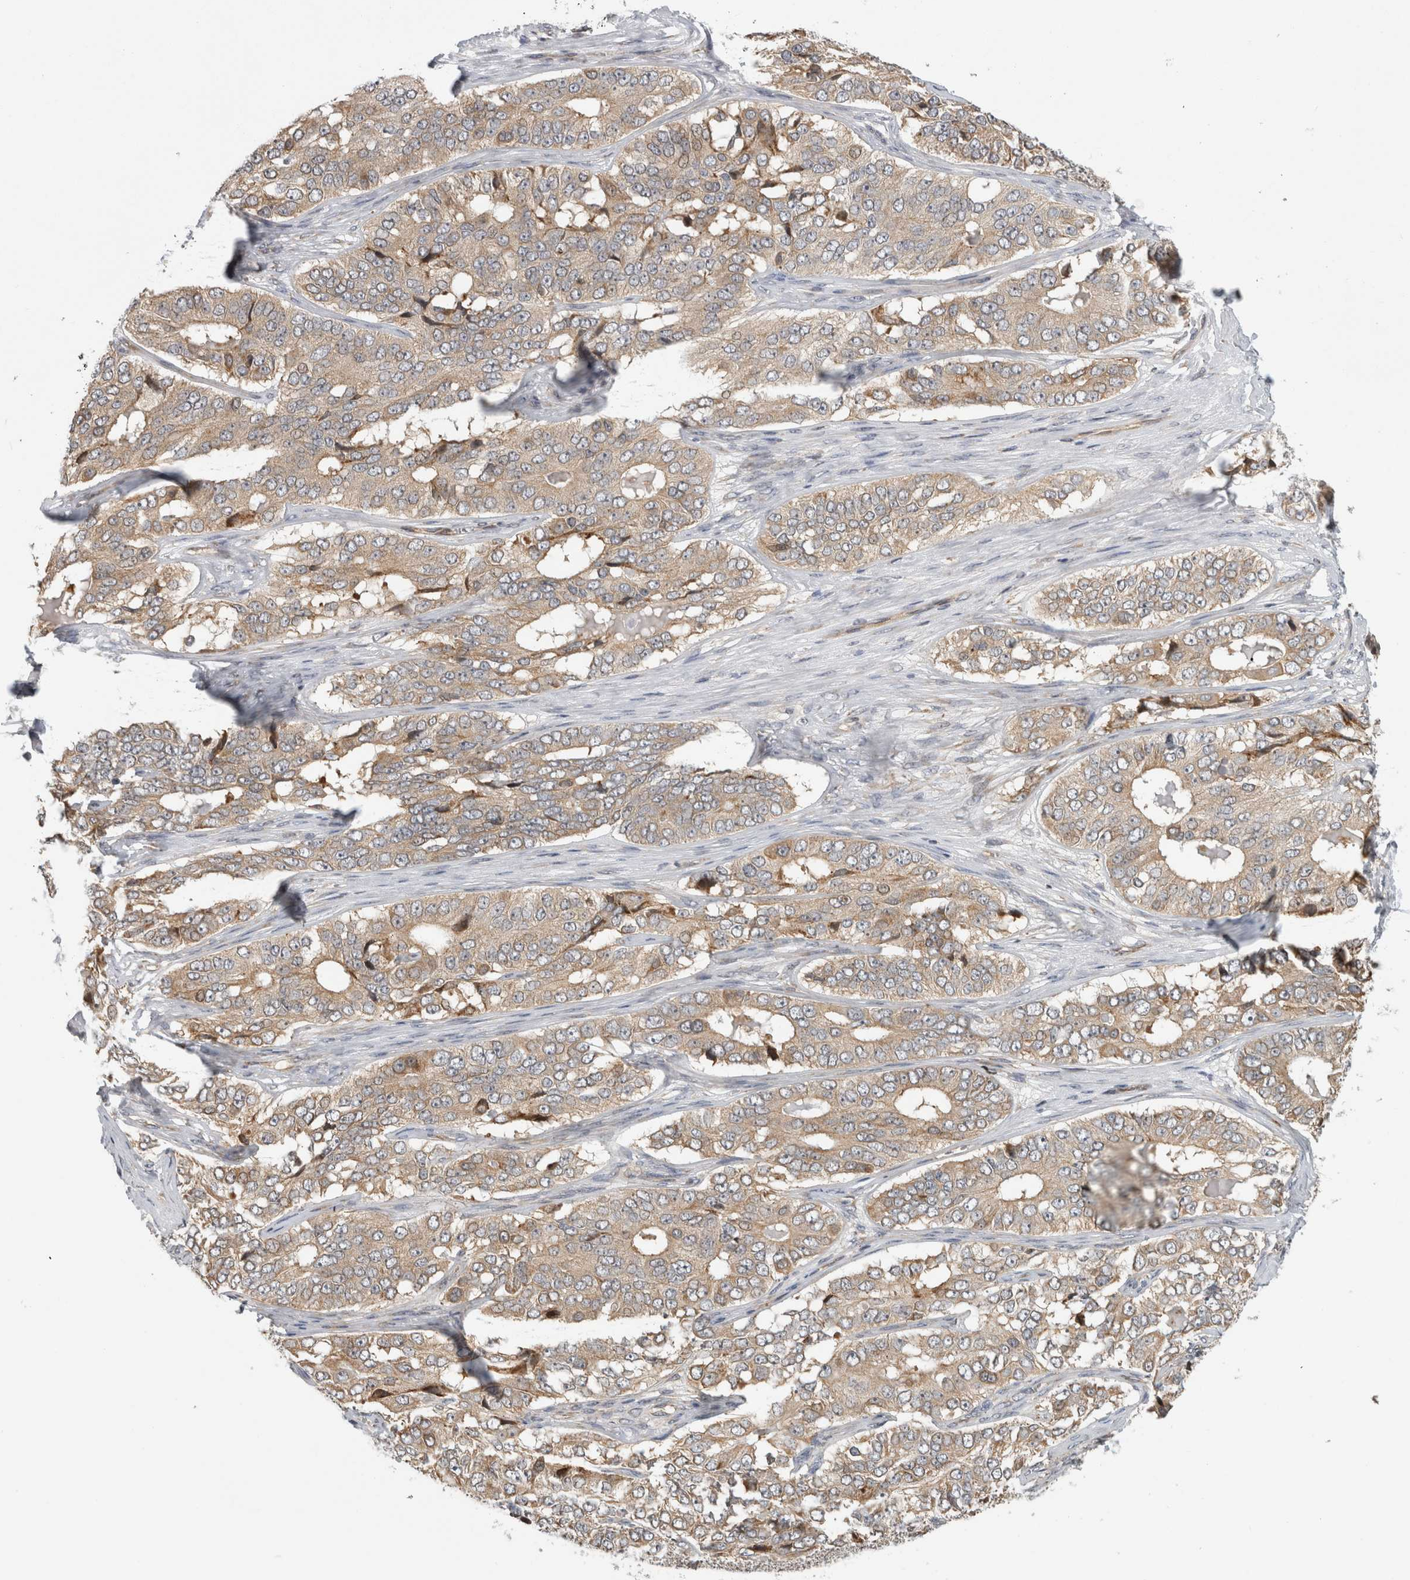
{"staining": {"intensity": "weak", "quantity": "25%-75%", "location": "cytoplasmic/membranous"}, "tissue": "ovarian cancer", "cell_type": "Tumor cells", "image_type": "cancer", "snomed": [{"axis": "morphology", "description": "Carcinoma, endometroid"}, {"axis": "topography", "description": "Ovary"}], "caption": "An image of ovarian cancer stained for a protein demonstrates weak cytoplasmic/membranous brown staining in tumor cells.", "gene": "PARP6", "patient": {"sex": "female", "age": 51}}